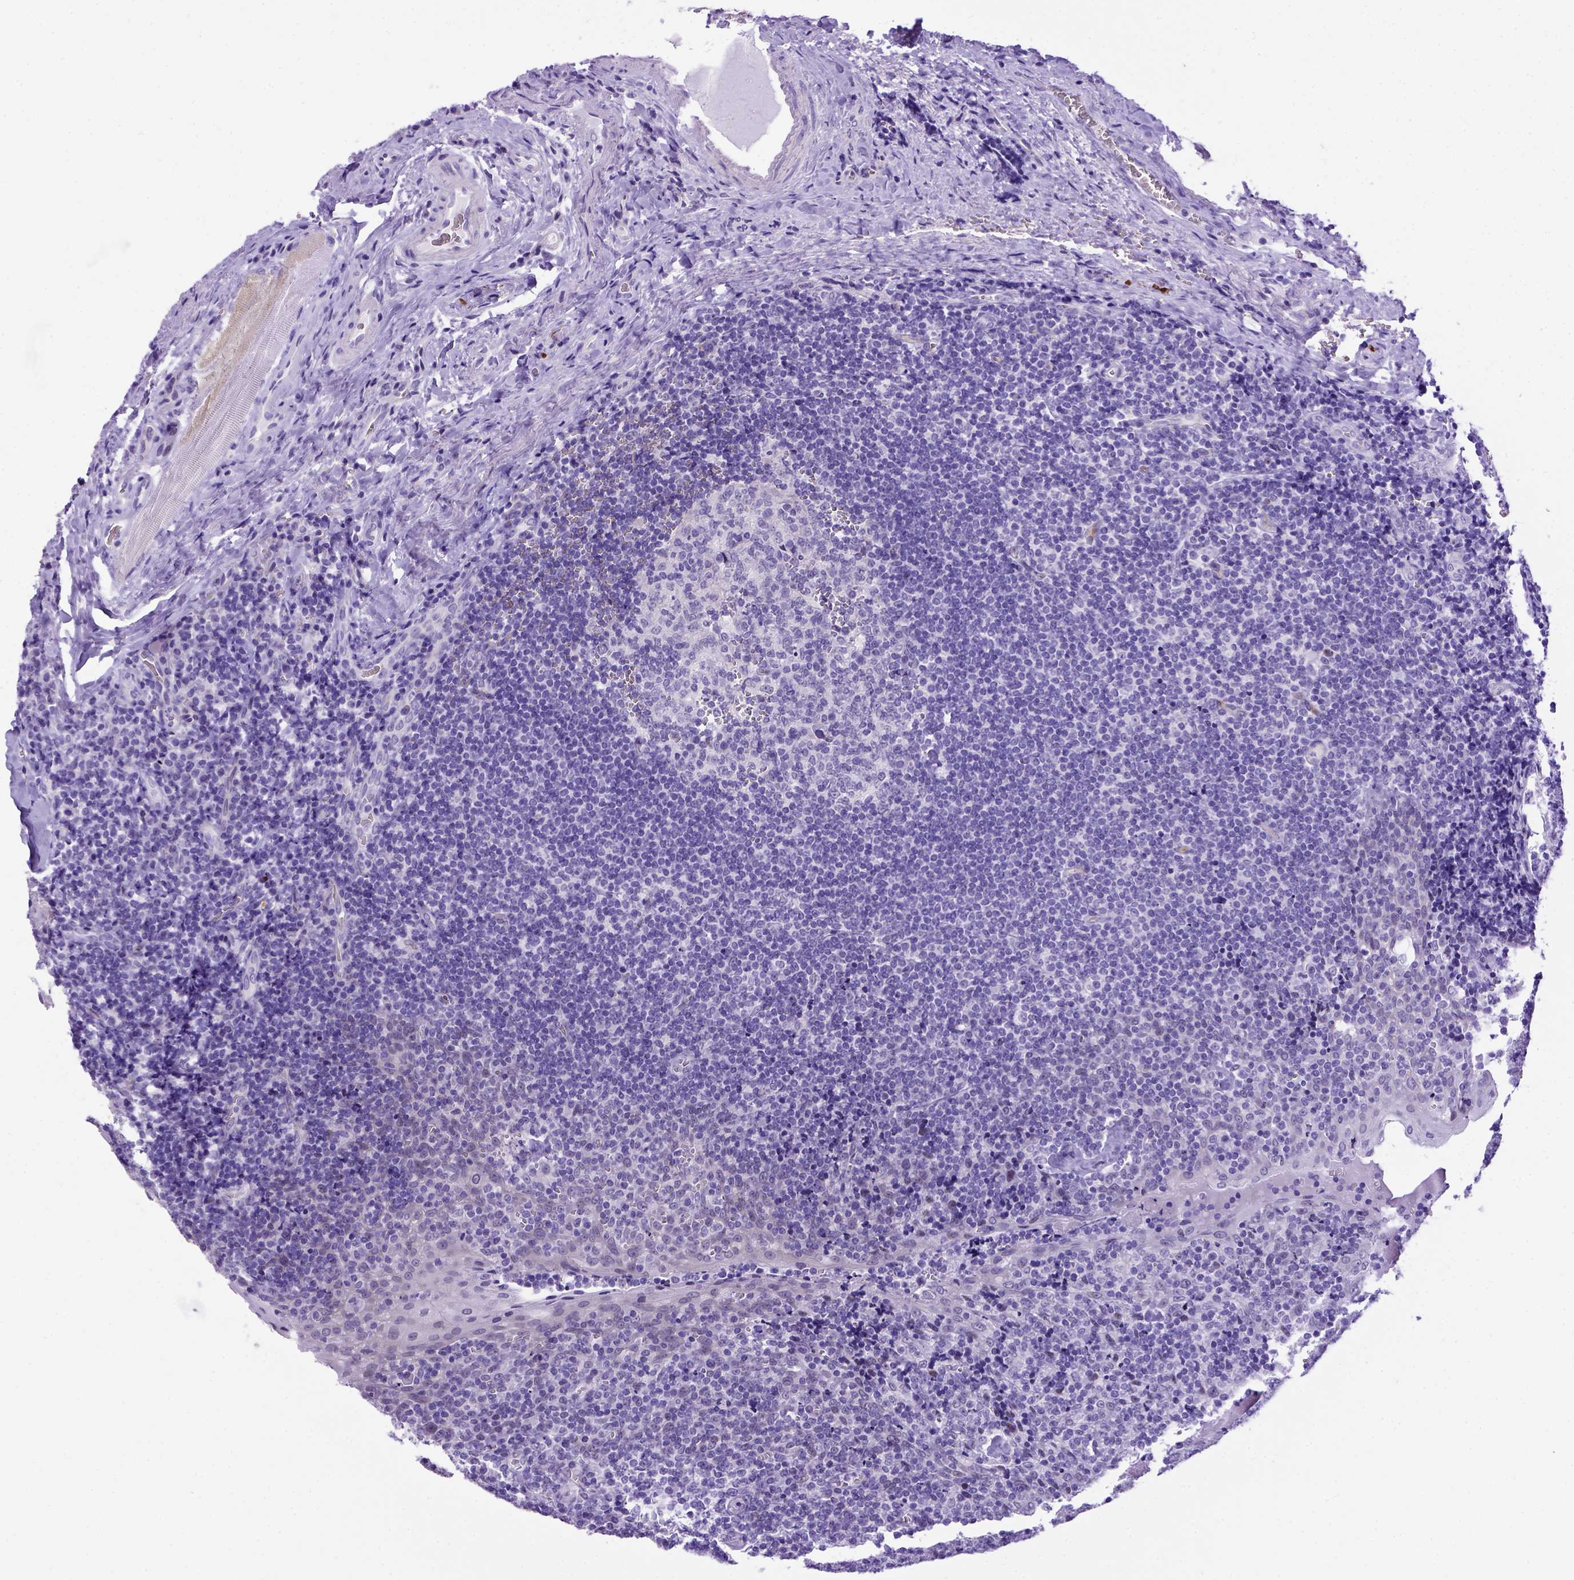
{"staining": {"intensity": "negative", "quantity": "none", "location": "none"}, "tissue": "tonsil", "cell_type": "Germinal center cells", "image_type": "normal", "snomed": [{"axis": "morphology", "description": "Normal tissue, NOS"}, {"axis": "morphology", "description": "Inflammation, NOS"}, {"axis": "topography", "description": "Tonsil"}], "caption": "This is an immunohistochemistry photomicrograph of benign human tonsil. There is no staining in germinal center cells.", "gene": "ADAM12", "patient": {"sex": "female", "age": 31}}